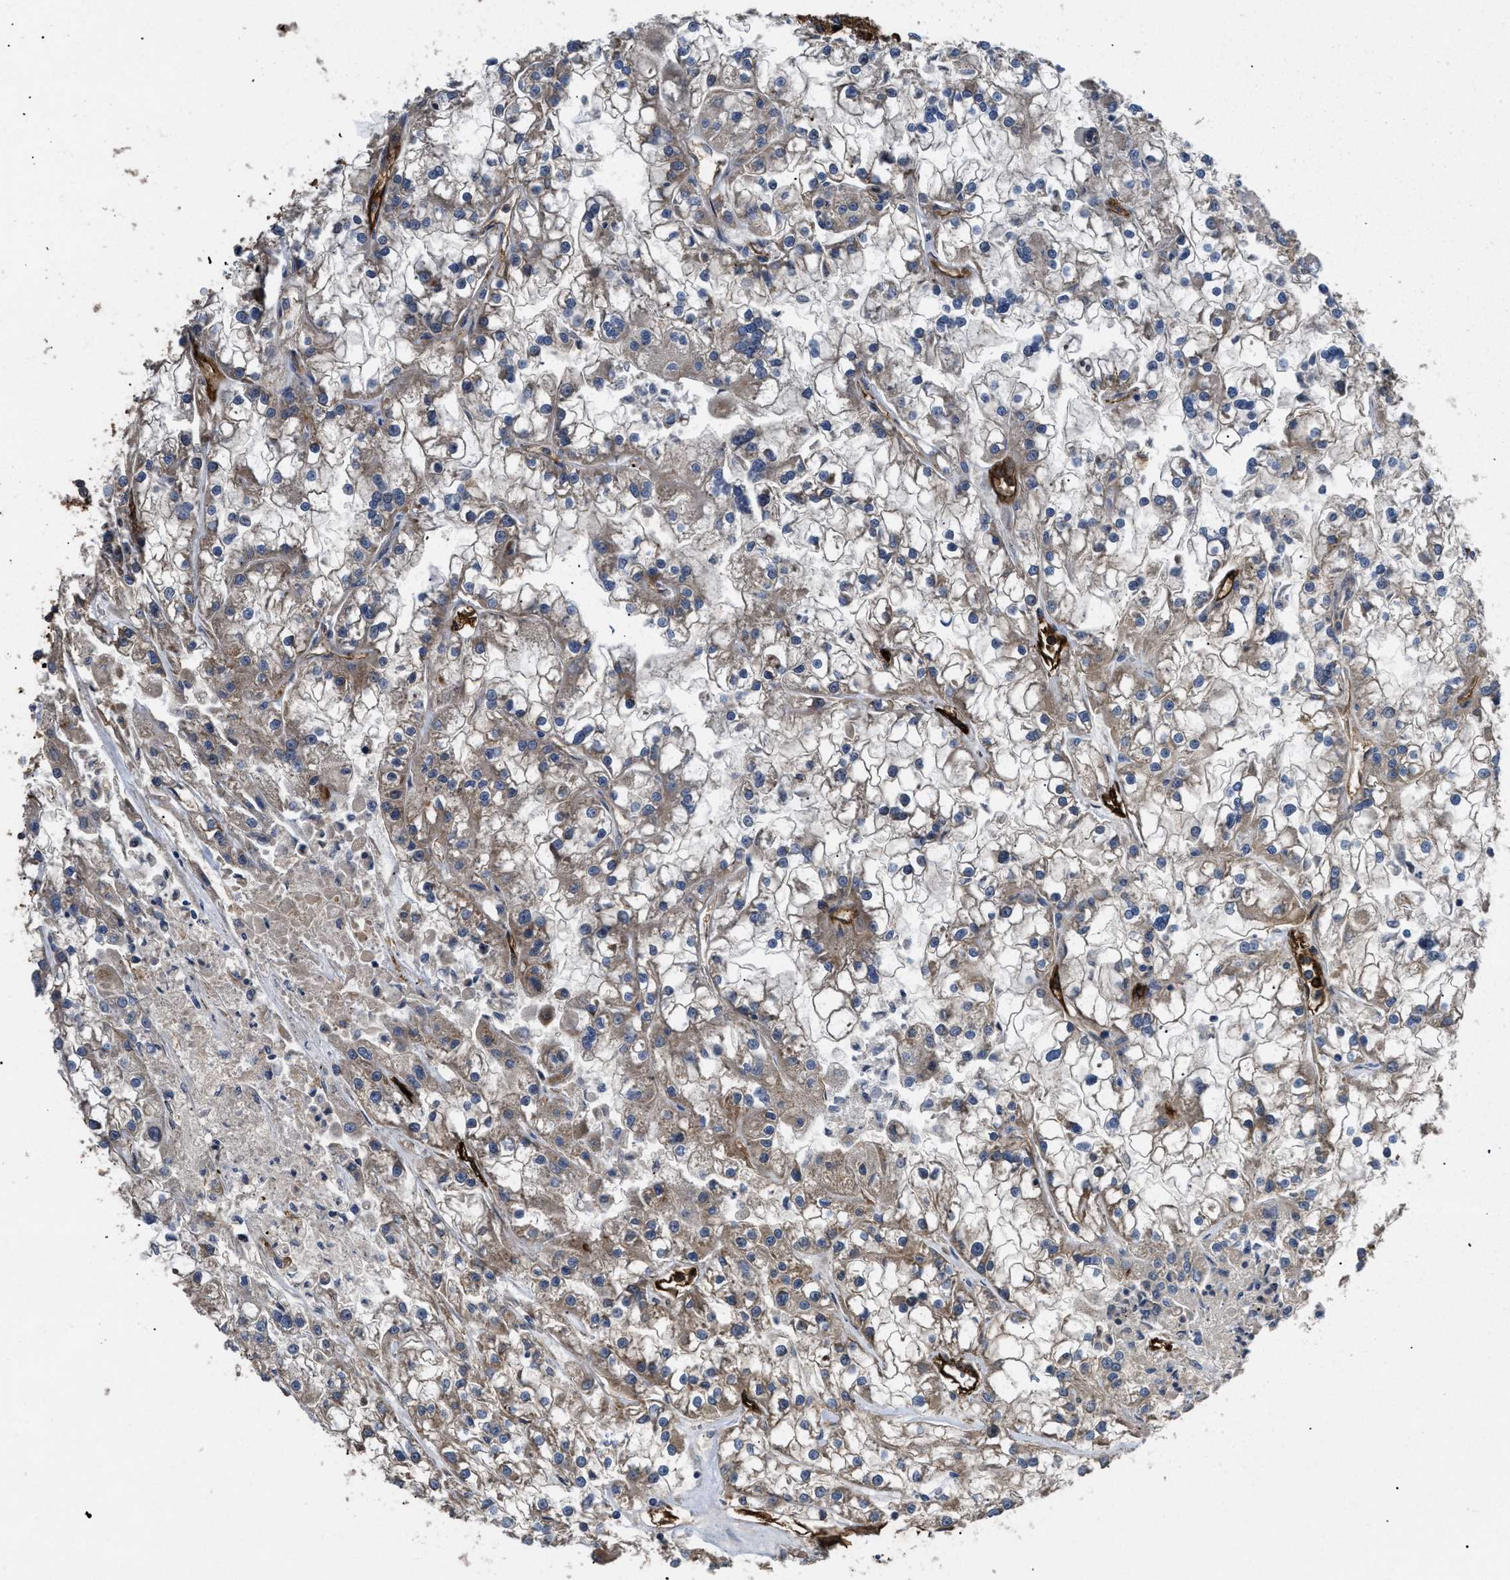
{"staining": {"intensity": "negative", "quantity": "none", "location": "none"}, "tissue": "renal cancer", "cell_type": "Tumor cells", "image_type": "cancer", "snomed": [{"axis": "morphology", "description": "Adenocarcinoma, NOS"}, {"axis": "topography", "description": "Kidney"}], "caption": "Immunohistochemistry (IHC) histopathology image of neoplastic tissue: human renal cancer (adenocarcinoma) stained with DAB (3,3'-diaminobenzidine) demonstrates no significant protein expression in tumor cells. The staining is performed using DAB brown chromogen with nuclei counter-stained in using hematoxylin.", "gene": "NT5E", "patient": {"sex": "female", "age": 52}}